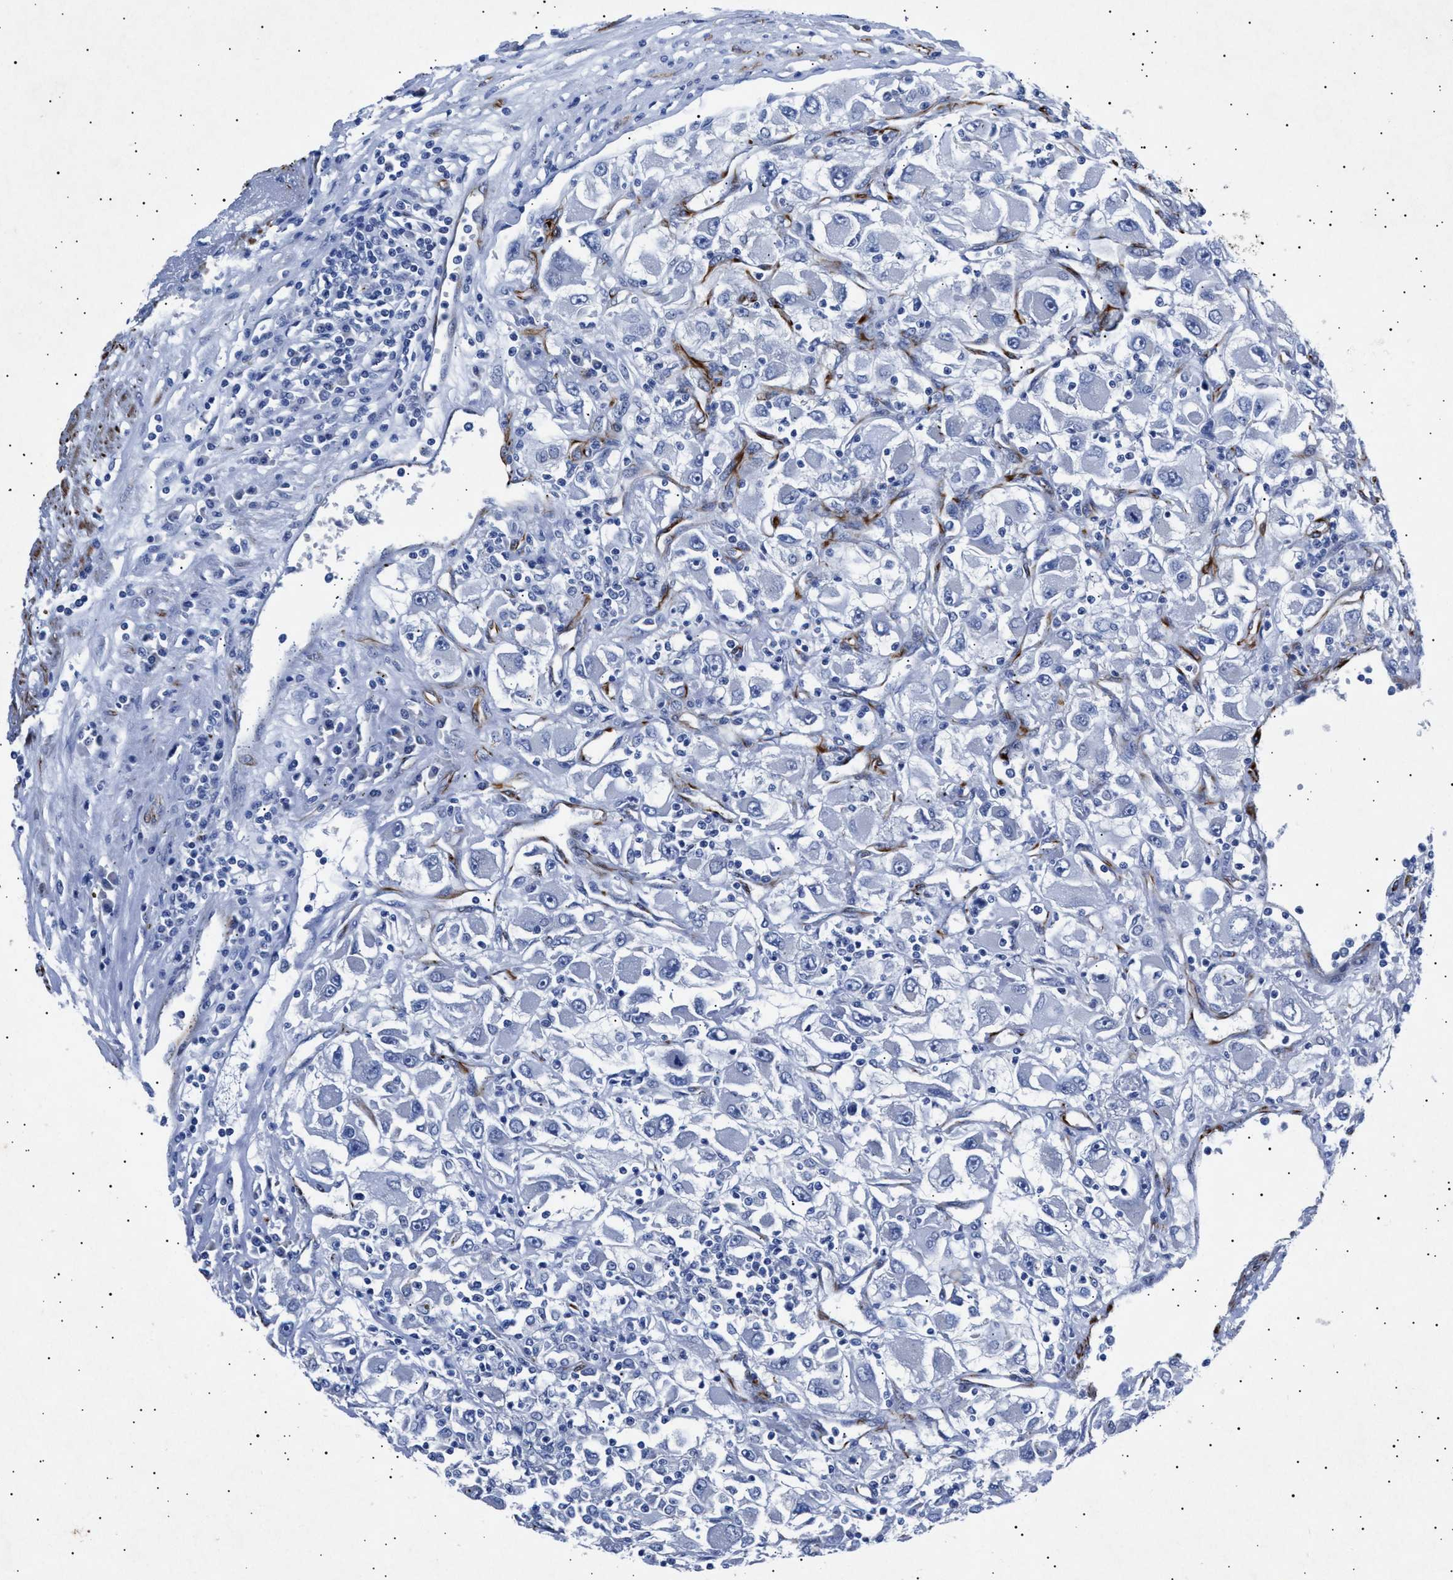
{"staining": {"intensity": "negative", "quantity": "none", "location": "none"}, "tissue": "renal cancer", "cell_type": "Tumor cells", "image_type": "cancer", "snomed": [{"axis": "morphology", "description": "Adenocarcinoma, NOS"}, {"axis": "topography", "description": "Kidney"}], "caption": "Immunohistochemical staining of renal cancer demonstrates no significant positivity in tumor cells.", "gene": "OLFML2A", "patient": {"sex": "female", "age": 52}}